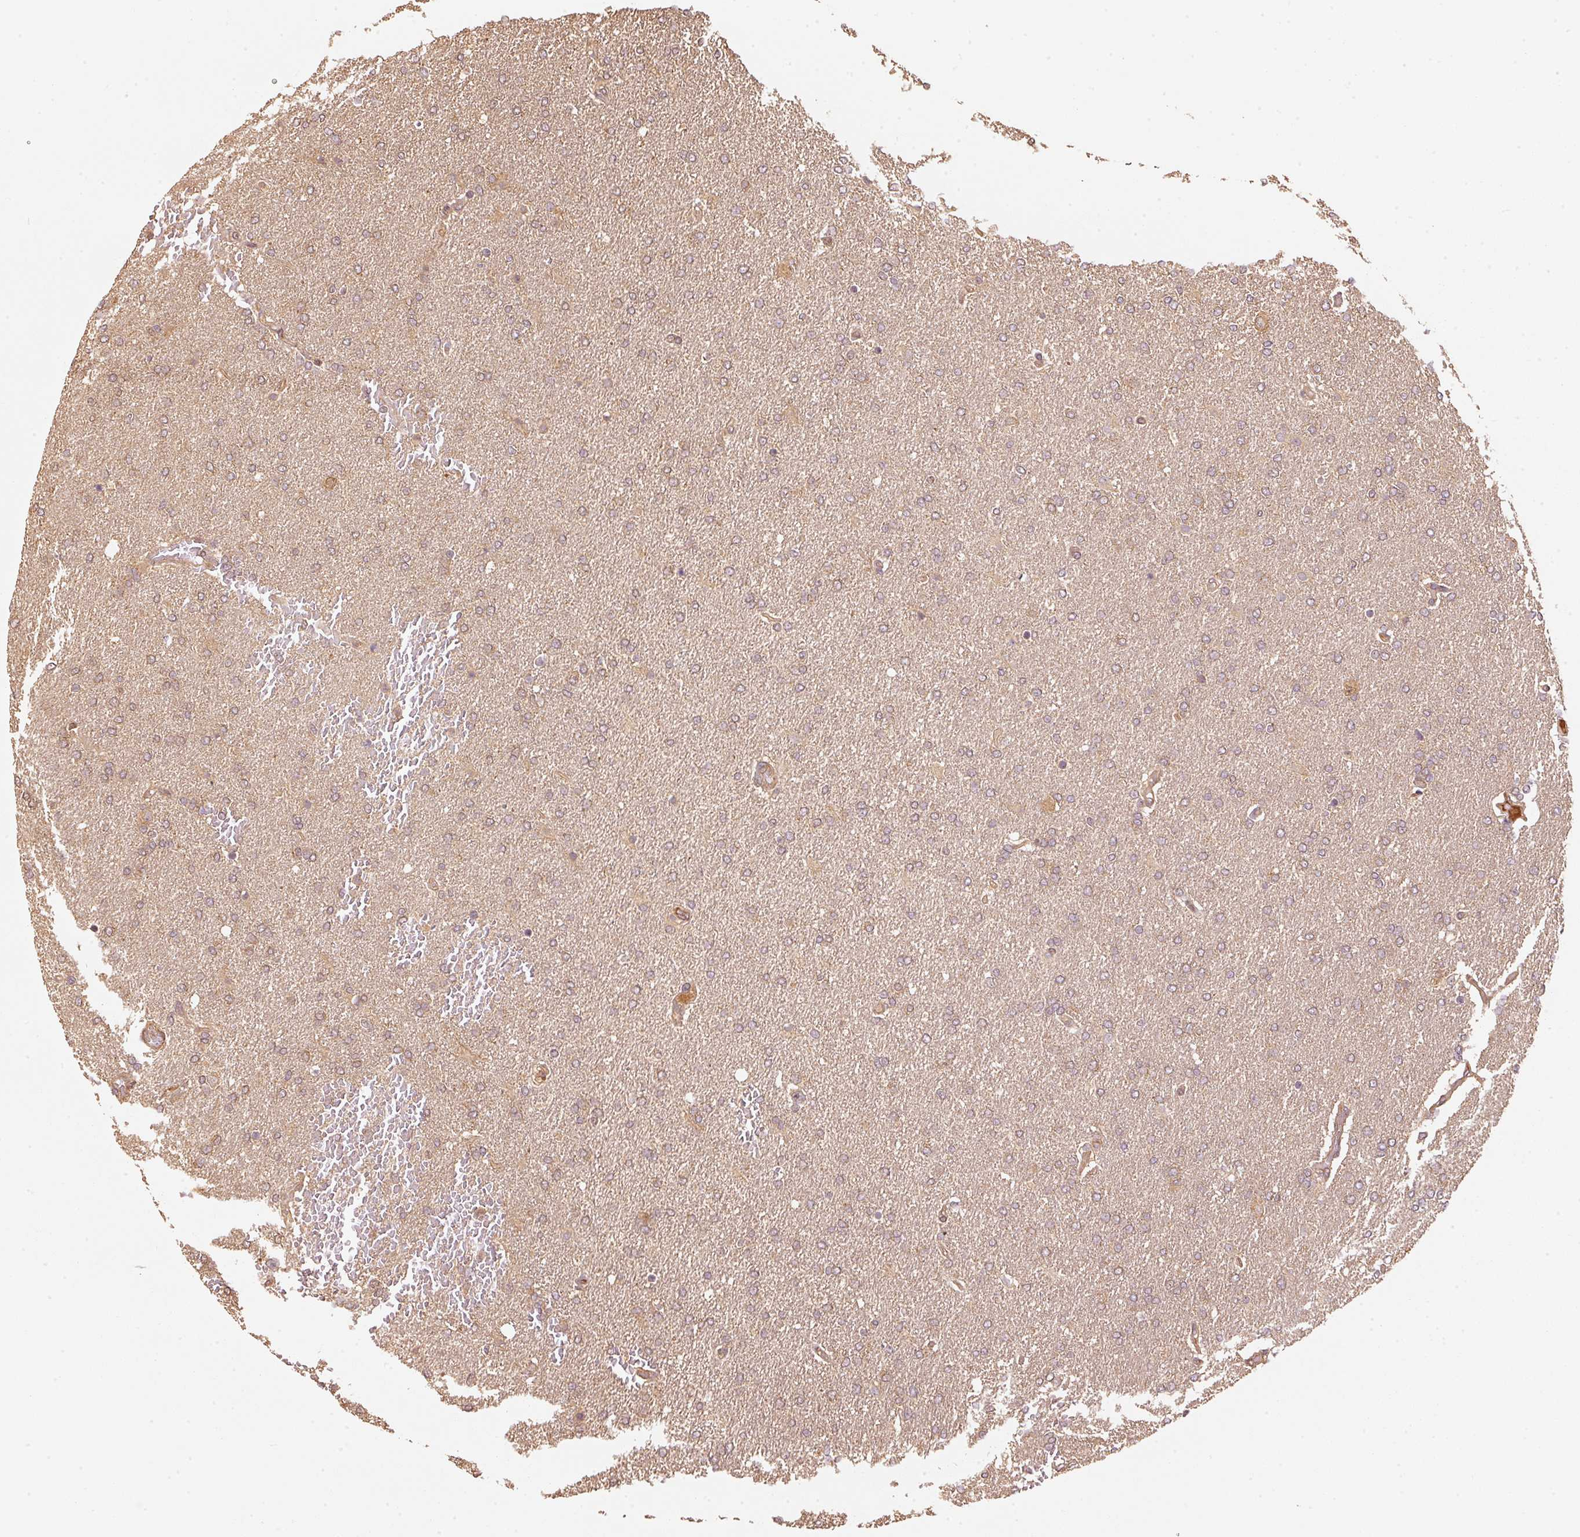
{"staining": {"intensity": "moderate", "quantity": "25%-75%", "location": "cytoplasmic/membranous"}, "tissue": "glioma", "cell_type": "Tumor cells", "image_type": "cancer", "snomed": [{"axis": "morphology", "description": "Glioma, malignant, High grade"}, {"axis": "topography", "description": "Brain"}], "caption": "IHC of human glioma shows medium levels of moderate cytoplasmic/membranous expression in approximately 25%-75% of tumor cells.", "gene": "STAU1", "patient": {"sex": "male", "age": 72}}